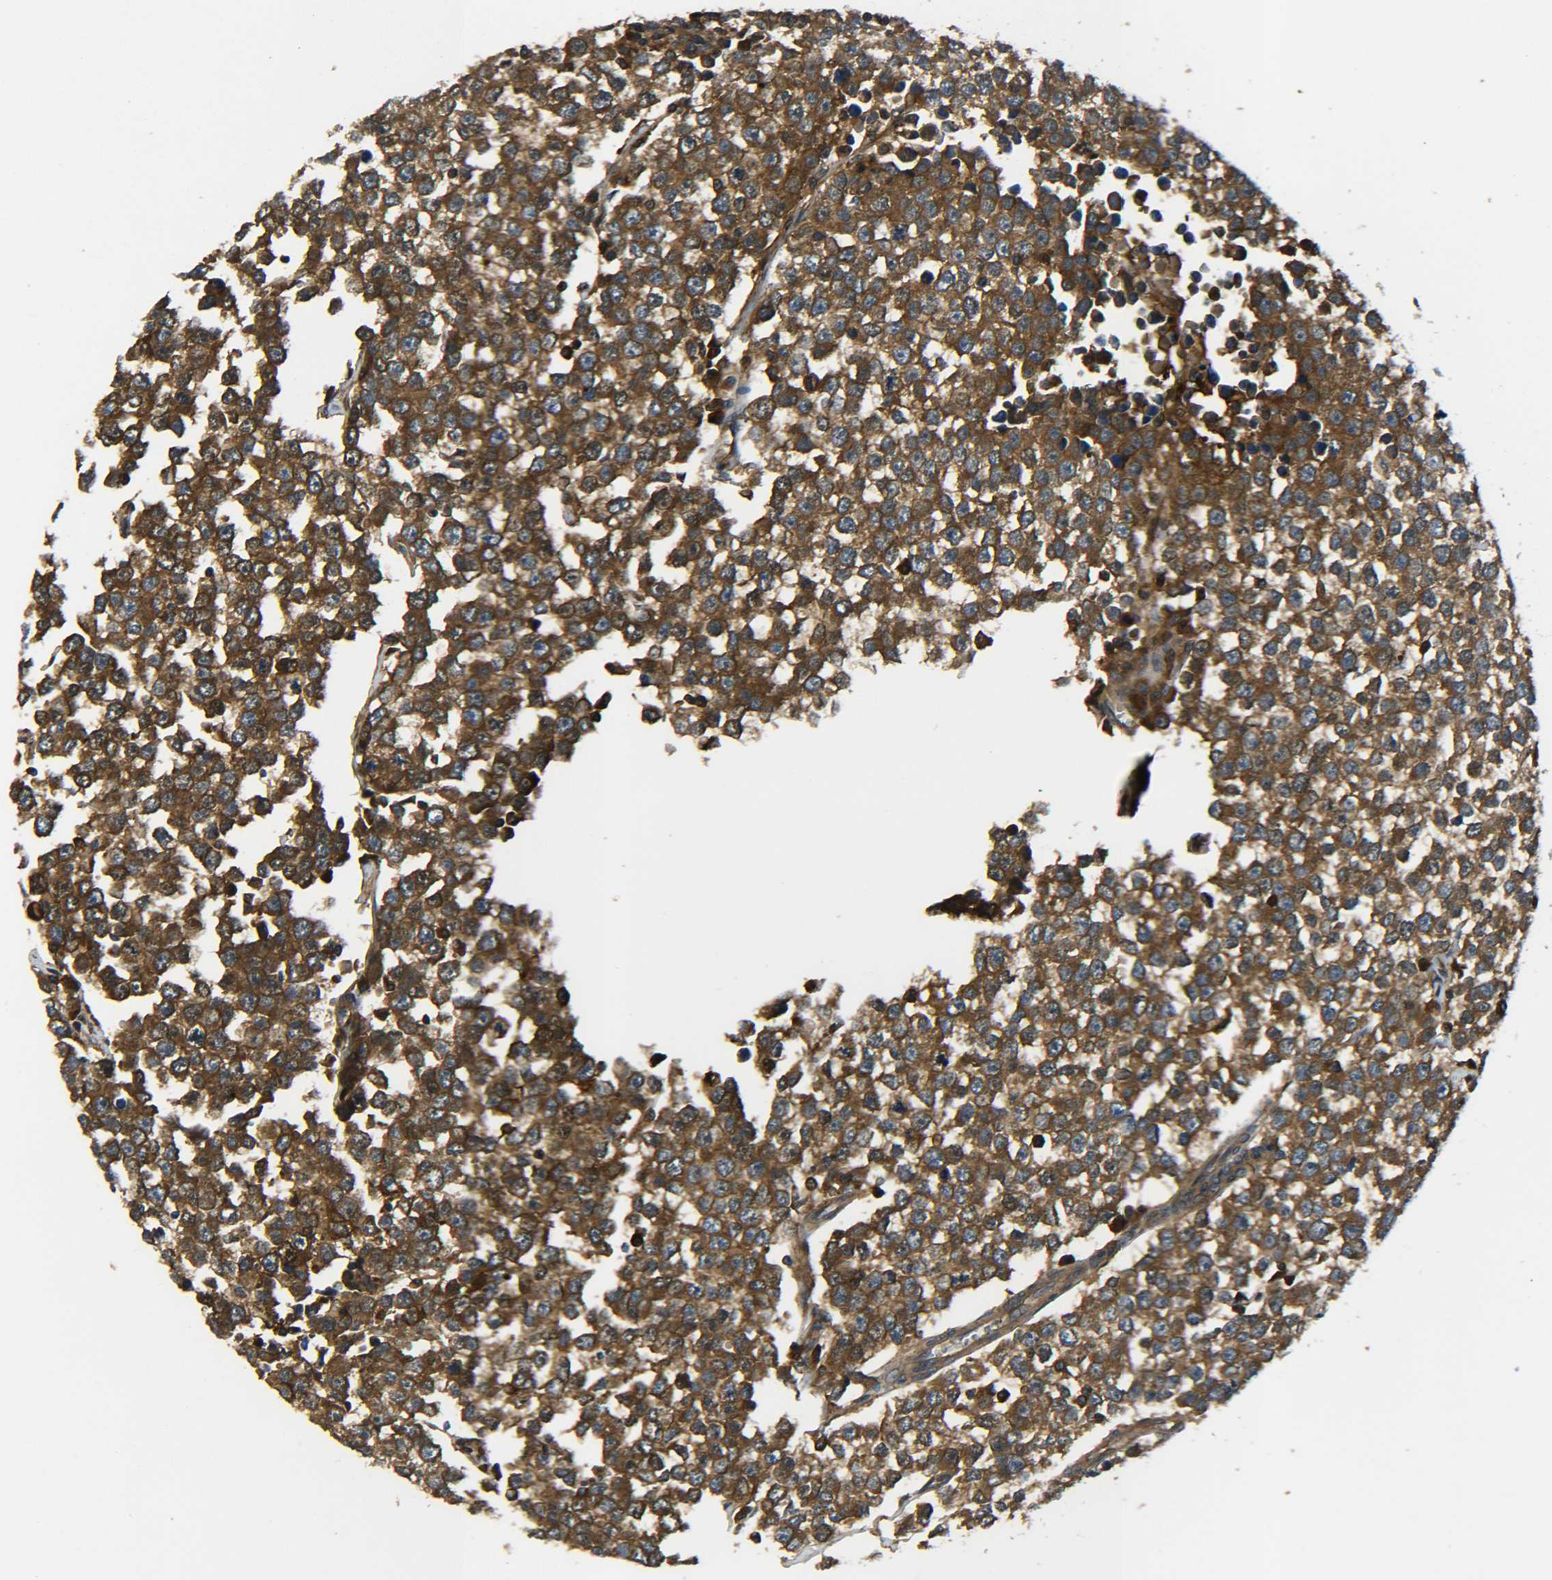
{"staining": {"intensity": "strong", "quantity": ">75%", "location": "cytoplasmic/membranous"}, "tissue": "testis cancer", "cell_type": "Tumor cells", "image_type": "cancer", "snomed": [{"axis": "morphology", "description": "Seminoma, NOS"}, {"axis": "morphology", "description": "Carcinoma, Embryonal, NOS"}, {"axis": "topography", "description": "Testis"}], "caption": "The micrograph displays immunohistochemical staining of testis cancer (seminoma). There is strong cytoplasmic/membranous staining is appreciated in about >75% of tumor cells.", "gene": "PREB", "patient": {"sex": "male", "age": 52}}